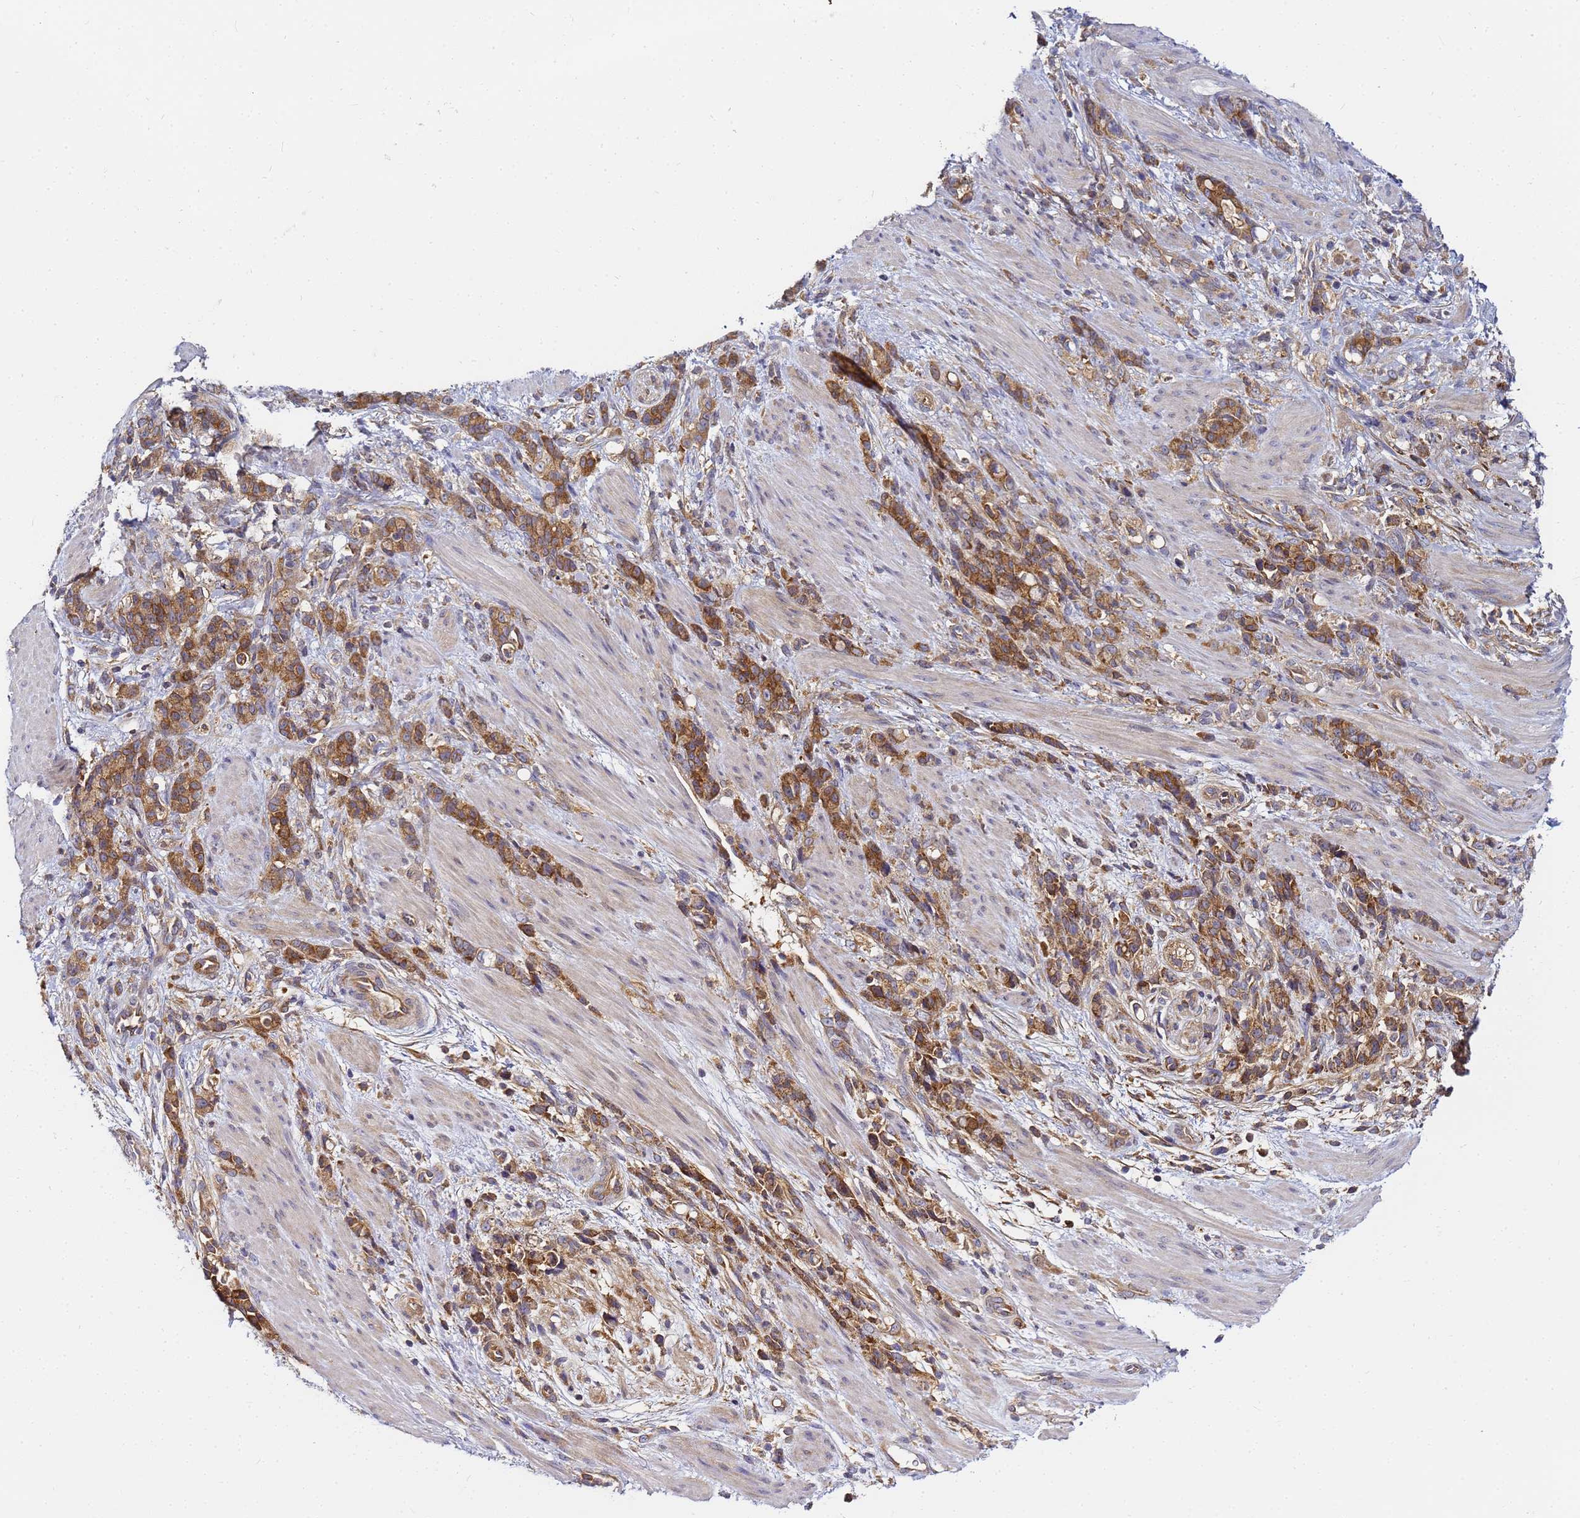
{"staining": {"intensity": "moderate", "quantity": ">75%", "location": "cytoplasmic/membranous"}, "tissue": "stomach cancer", "cell_type": "Tumor cells", "image_type": "cancer", "snomed": [{"axis": "morphology", "description": "Normal tissue, NOS"}, {"axis": "morphology", "description": "Adenocarcinoma, NOS"}, {"axis": "topography", "description": "Stomach"}], "caption": "Human adenocarcinoma (stomach) stained with a brown dye demonstrates moderate cytoplasmic/membranous positive staining in about >75% of tumor cells.", "gene": "CHM", "patient": {"sex": "female", "age": 79}}